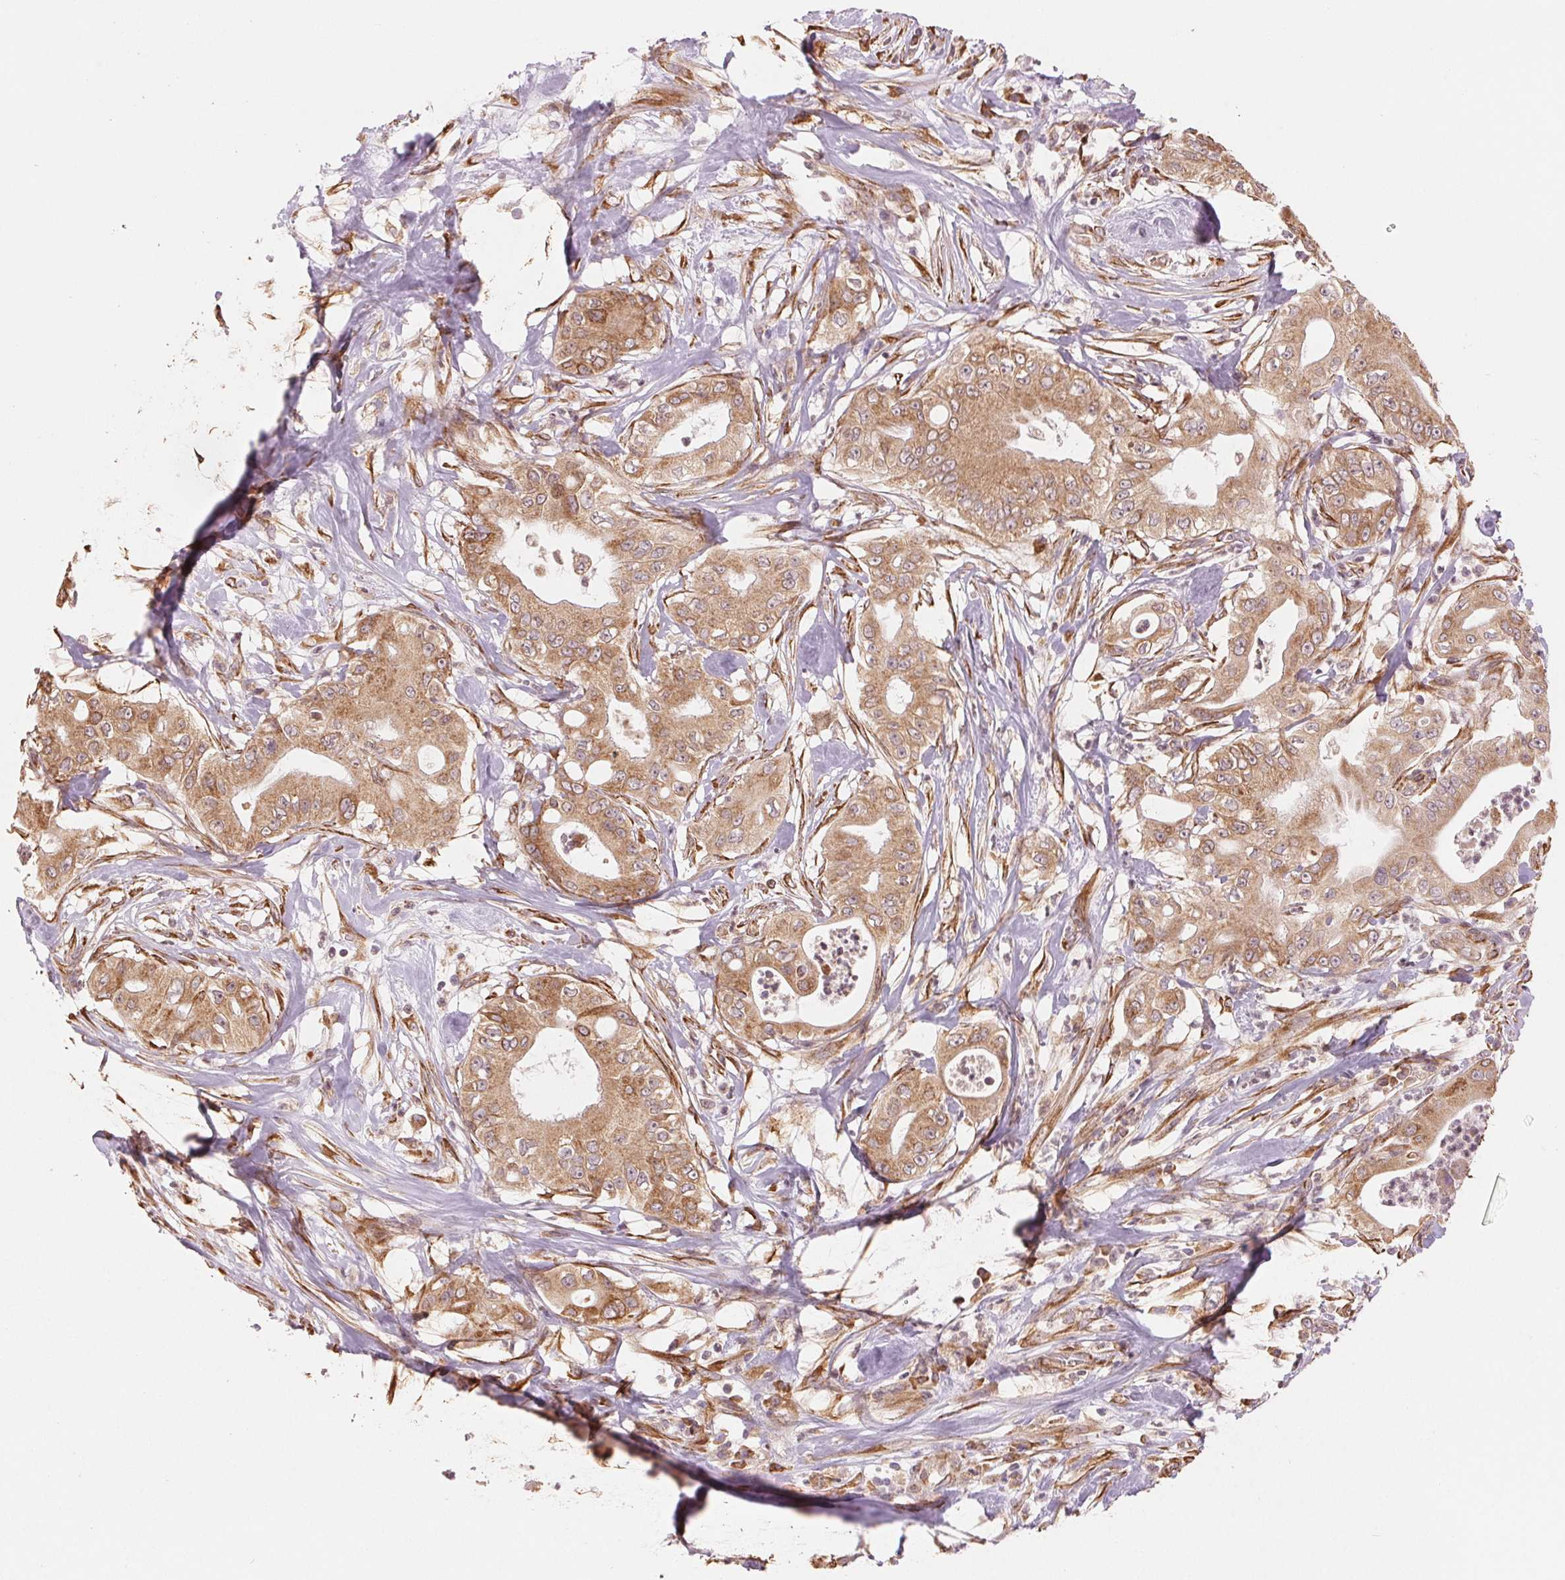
{"staining": {"intensity": "moderate", "quantity": ">75%", "location": "cytoplasmic/membranous"}, "tissue": "pancreatic cancer", "cell_type": "Tumor cells", "image_type": "cancer", "snomed": [{"axis": "morphology", "description": "Adenocarcinoma, NOS"}, {"axis": "topography", "description": "Pancreas"}], "caption": "Moderate cytoplasmic/membranous protein expression is appreciated in about >75% of tumor cells in adenocarcinoma (pancreatic).", "gene": "SLC20A1", "patient": {"sex": "male", "age": 71}}